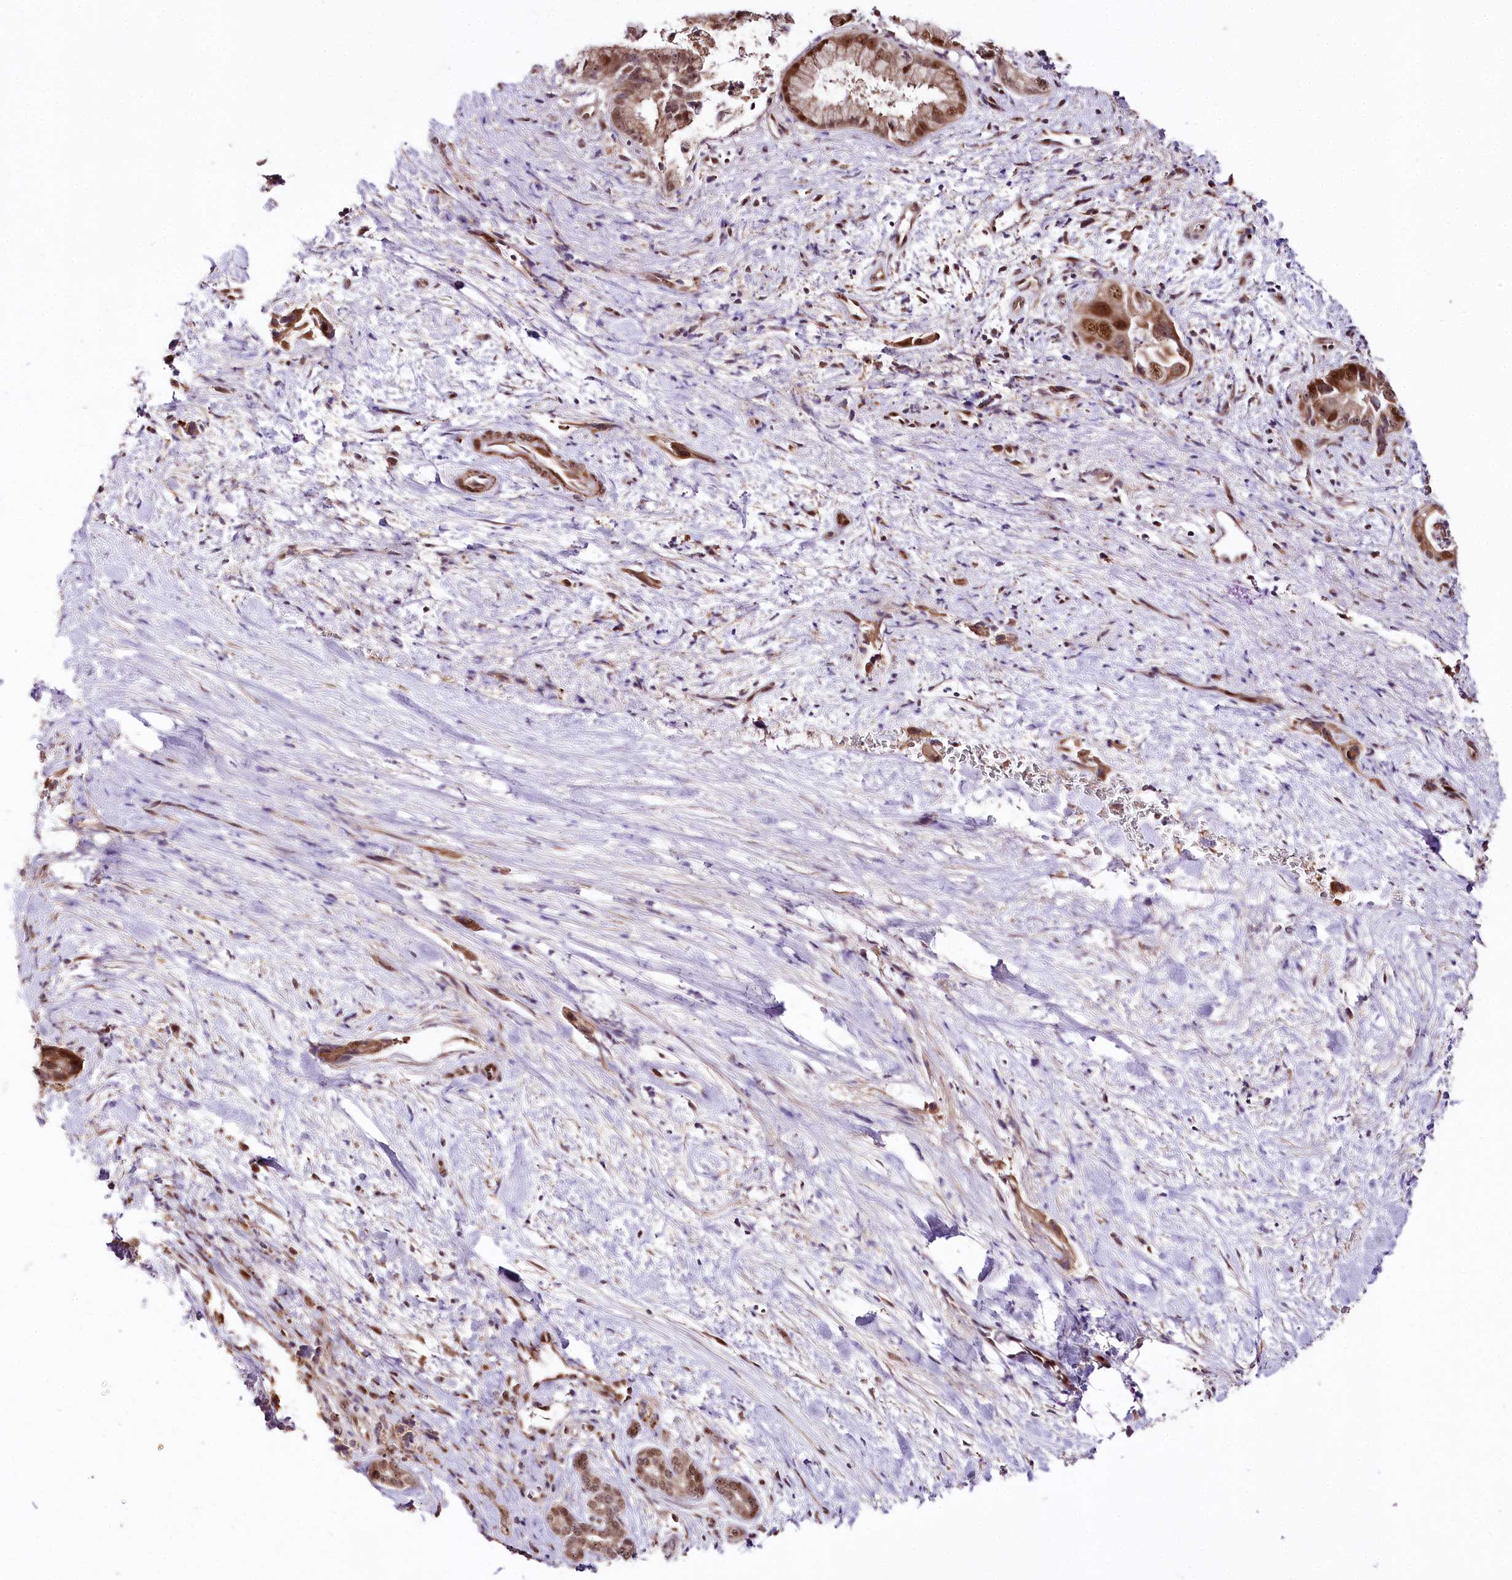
{"staining": {"intensity": "moderate", "quantity": ">75%", "location": "nuclear"}, "tissue": "pancreatic cancer", "cell_type": "Tumor cells", "image_type": "cancer", "snomed": [{"axis": "morphology", "description": "Adenocarcinoma, NOS"}, {"axis": "topography", "description": "Pancreas"}], "caption": "A micrograph of human pancreatic cancer stained for a protein demonstrates moderate nuclear brown staining in tumor cells. Immunohistochemistry stains the protein in brown and the nuclei are stained blue.", "gene": "DMP1", "patient": {"sex": "female", "age": 78}}